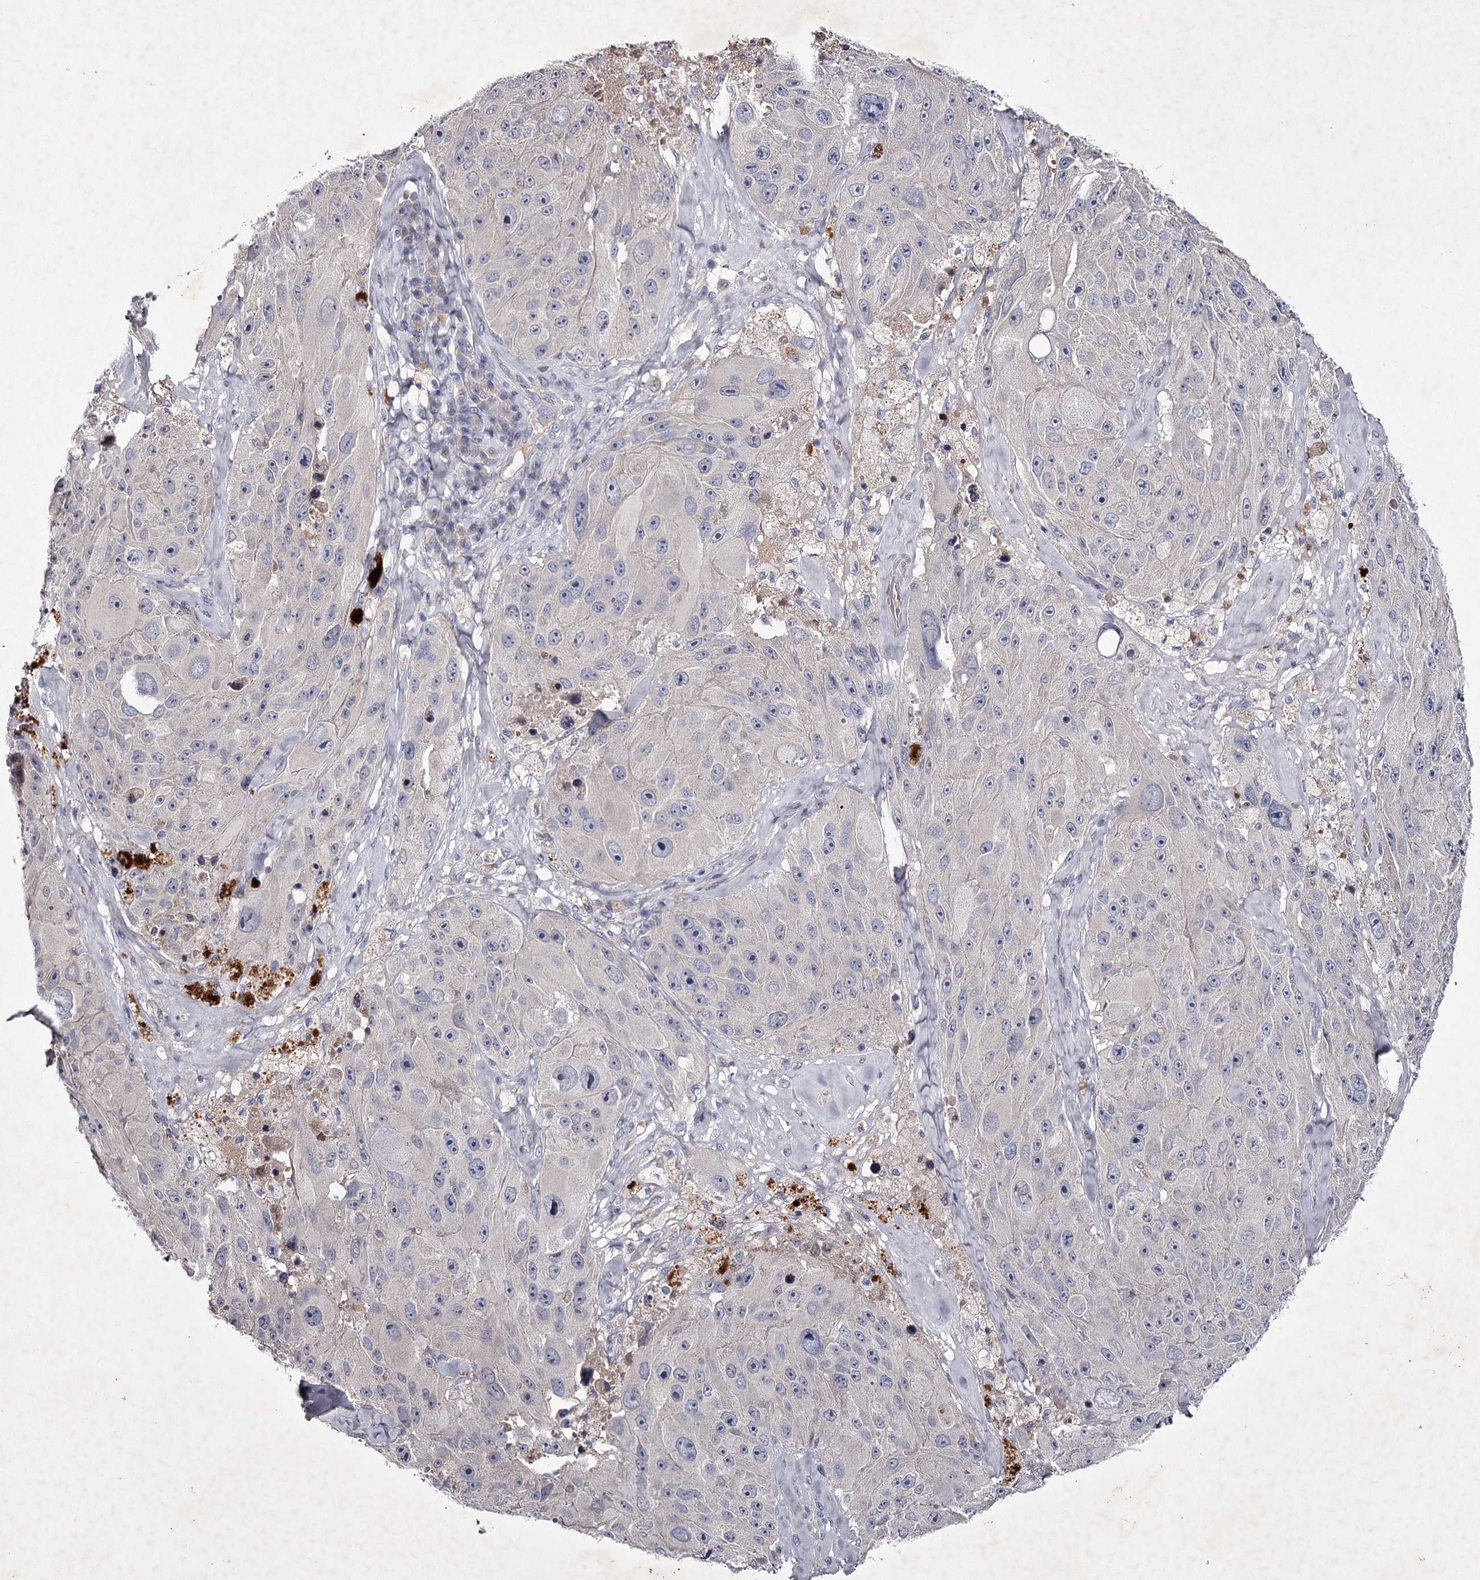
{"staining": {"intensity": "negative", "quantity": "none", "location": "none"}, "tissue": "melanoma", "cell_type": "Tumor cells", "image_type": "cancer", "snomed": [{"axis": "morphology", "description": "Malignant melanoma, Metastatic site"}, {"axis": "topography", "description": "Lymph node"}], "caption": "IHC of malignant melanoma (metastatic site) demonstrates no expression in tumor cells.", "gene": "FDXACB1", "patient": {"sex": "male", "age": 62}}